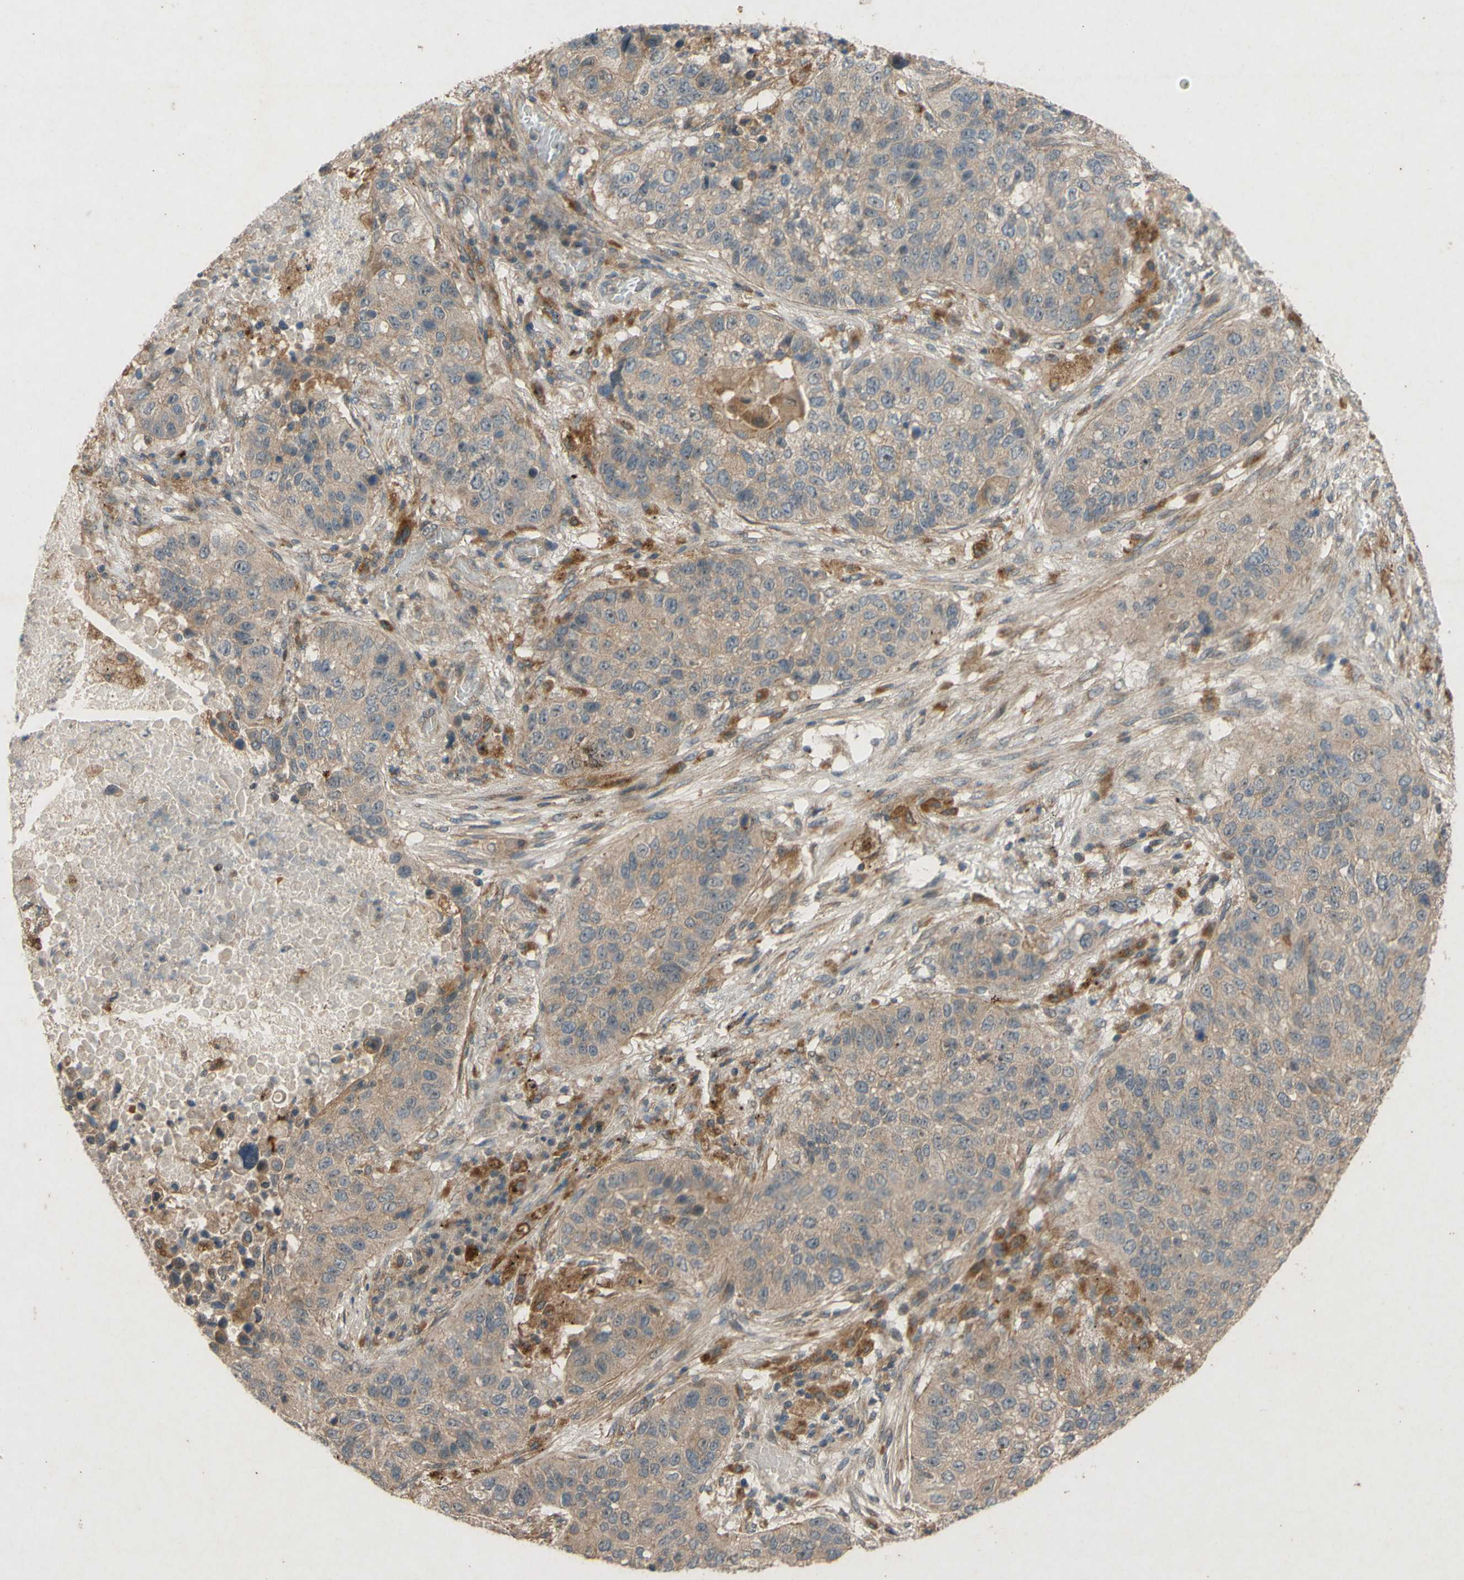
{"staining": {"intensity": "weak", "quantity": ">75%", "location": "cytoplasmic/membranous"}, "tissue": "lung cancer", "cell_type": "Tumor cells", "image_type": "cancer", "snomed": [{"axis": "morphology", "description": "Squamous cell carcinoma, NOS"}, {"axis": "topography", "description": "Lung"}], "caption": "IHC (DAB (3,3'-diaminobenzidine)) staining of lung cancer (squamous cell carcinoma) reveals weak cytoplasmic/membranous protein positivity in about >75% of tumor cells. (IHC, brightfield microscopy, high magnification).", "gene": "ATP6V1F", "patient": {"sex": "male", "age": 57}}